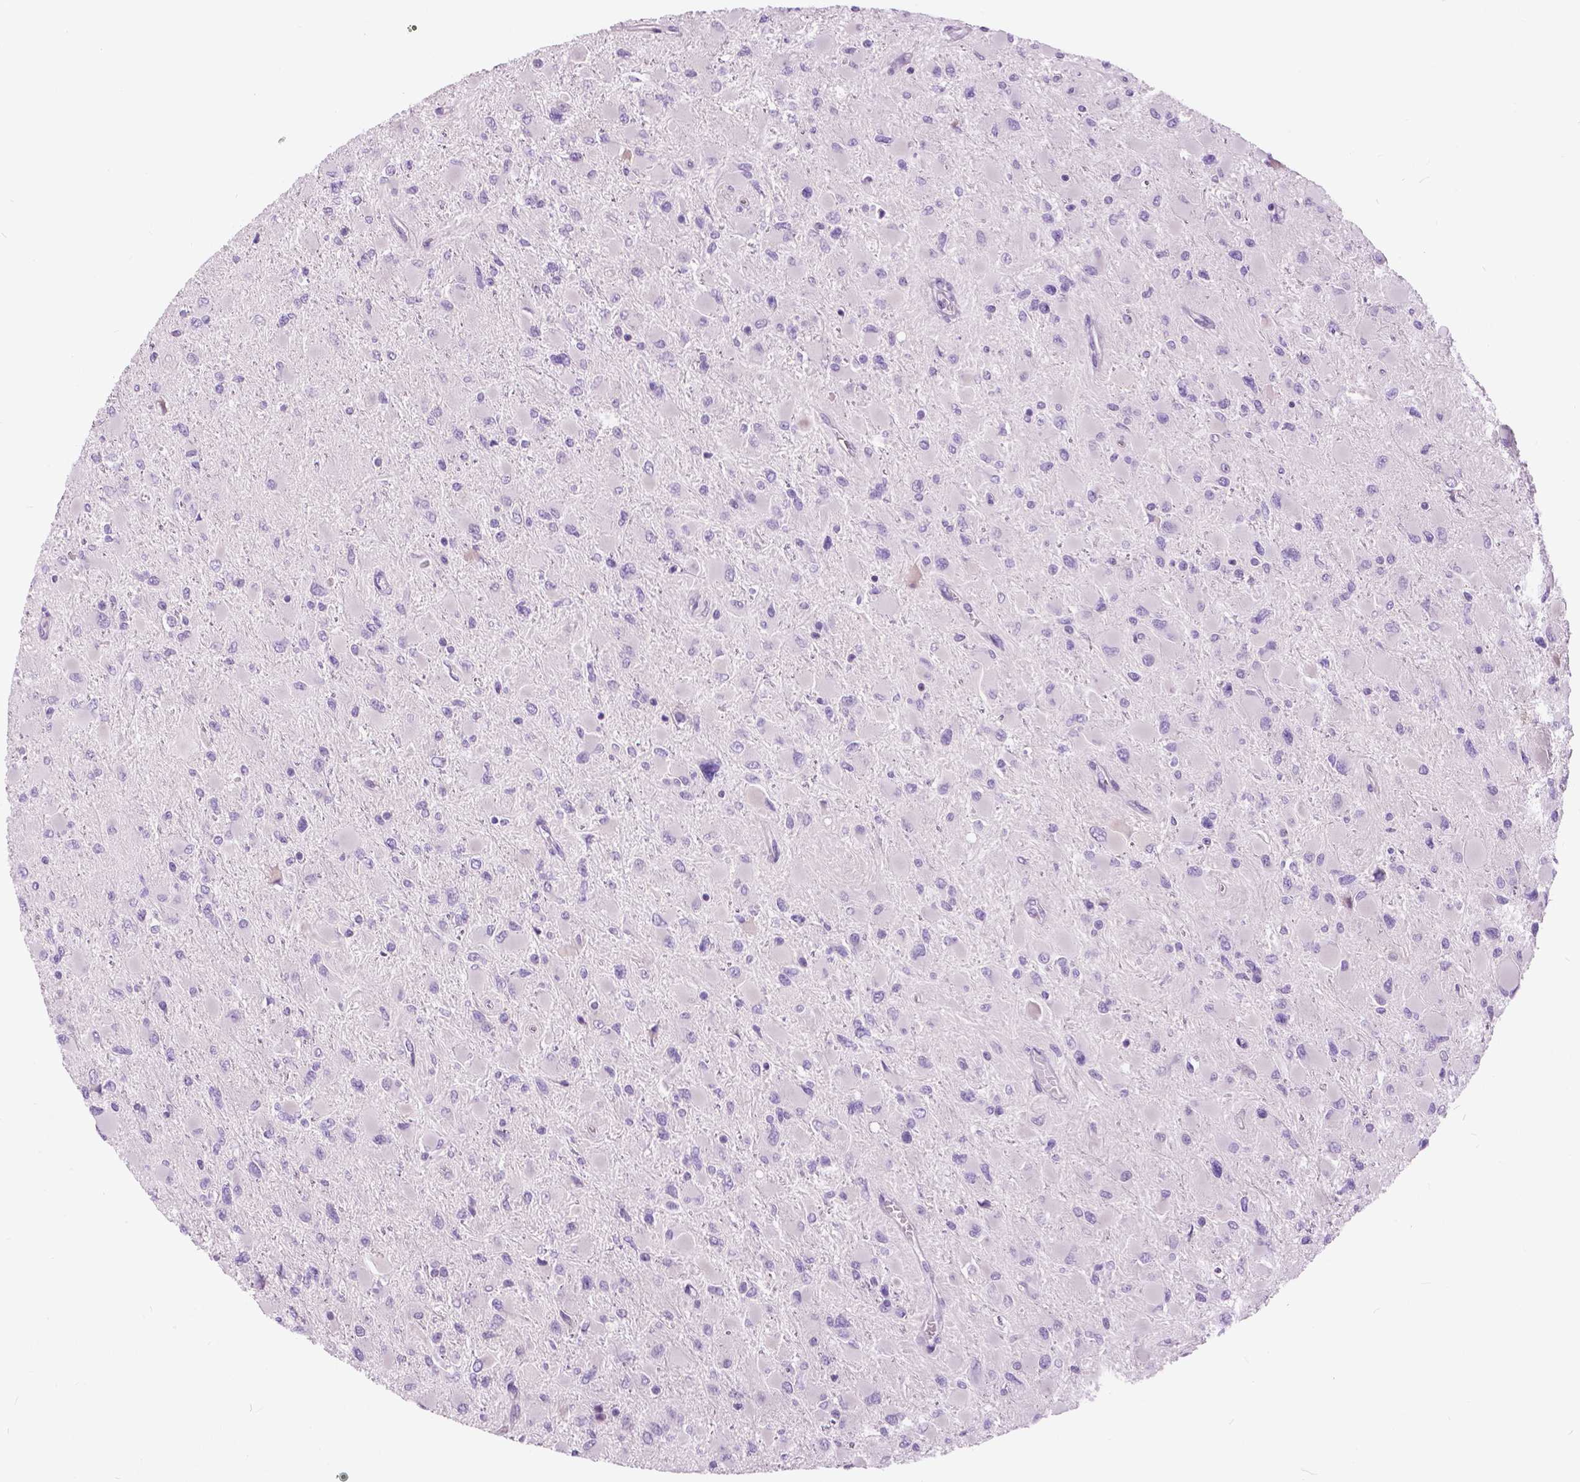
{"staining": {"intensity": "negative", "quantity": "none", "location": "none"}, "tissue": "glioma", "cell_type": "Tumor cells", "image_type": "cancer", "snomed": [{"axis": "morphology", "description": "Glioma, malignant, High grade"}, {"axis": "topography", "description": "Cerebral cortex"}], "caption": "IHC photomicrograph of neoplastic tissue: human malignant high-grade glioma stained with DAB (3,3'-diaminobenzidine) exhibits no significant protein staining in tumor cells.", "gene": "TP53TG5", "patient": {"sex": "female", "age": 36}}